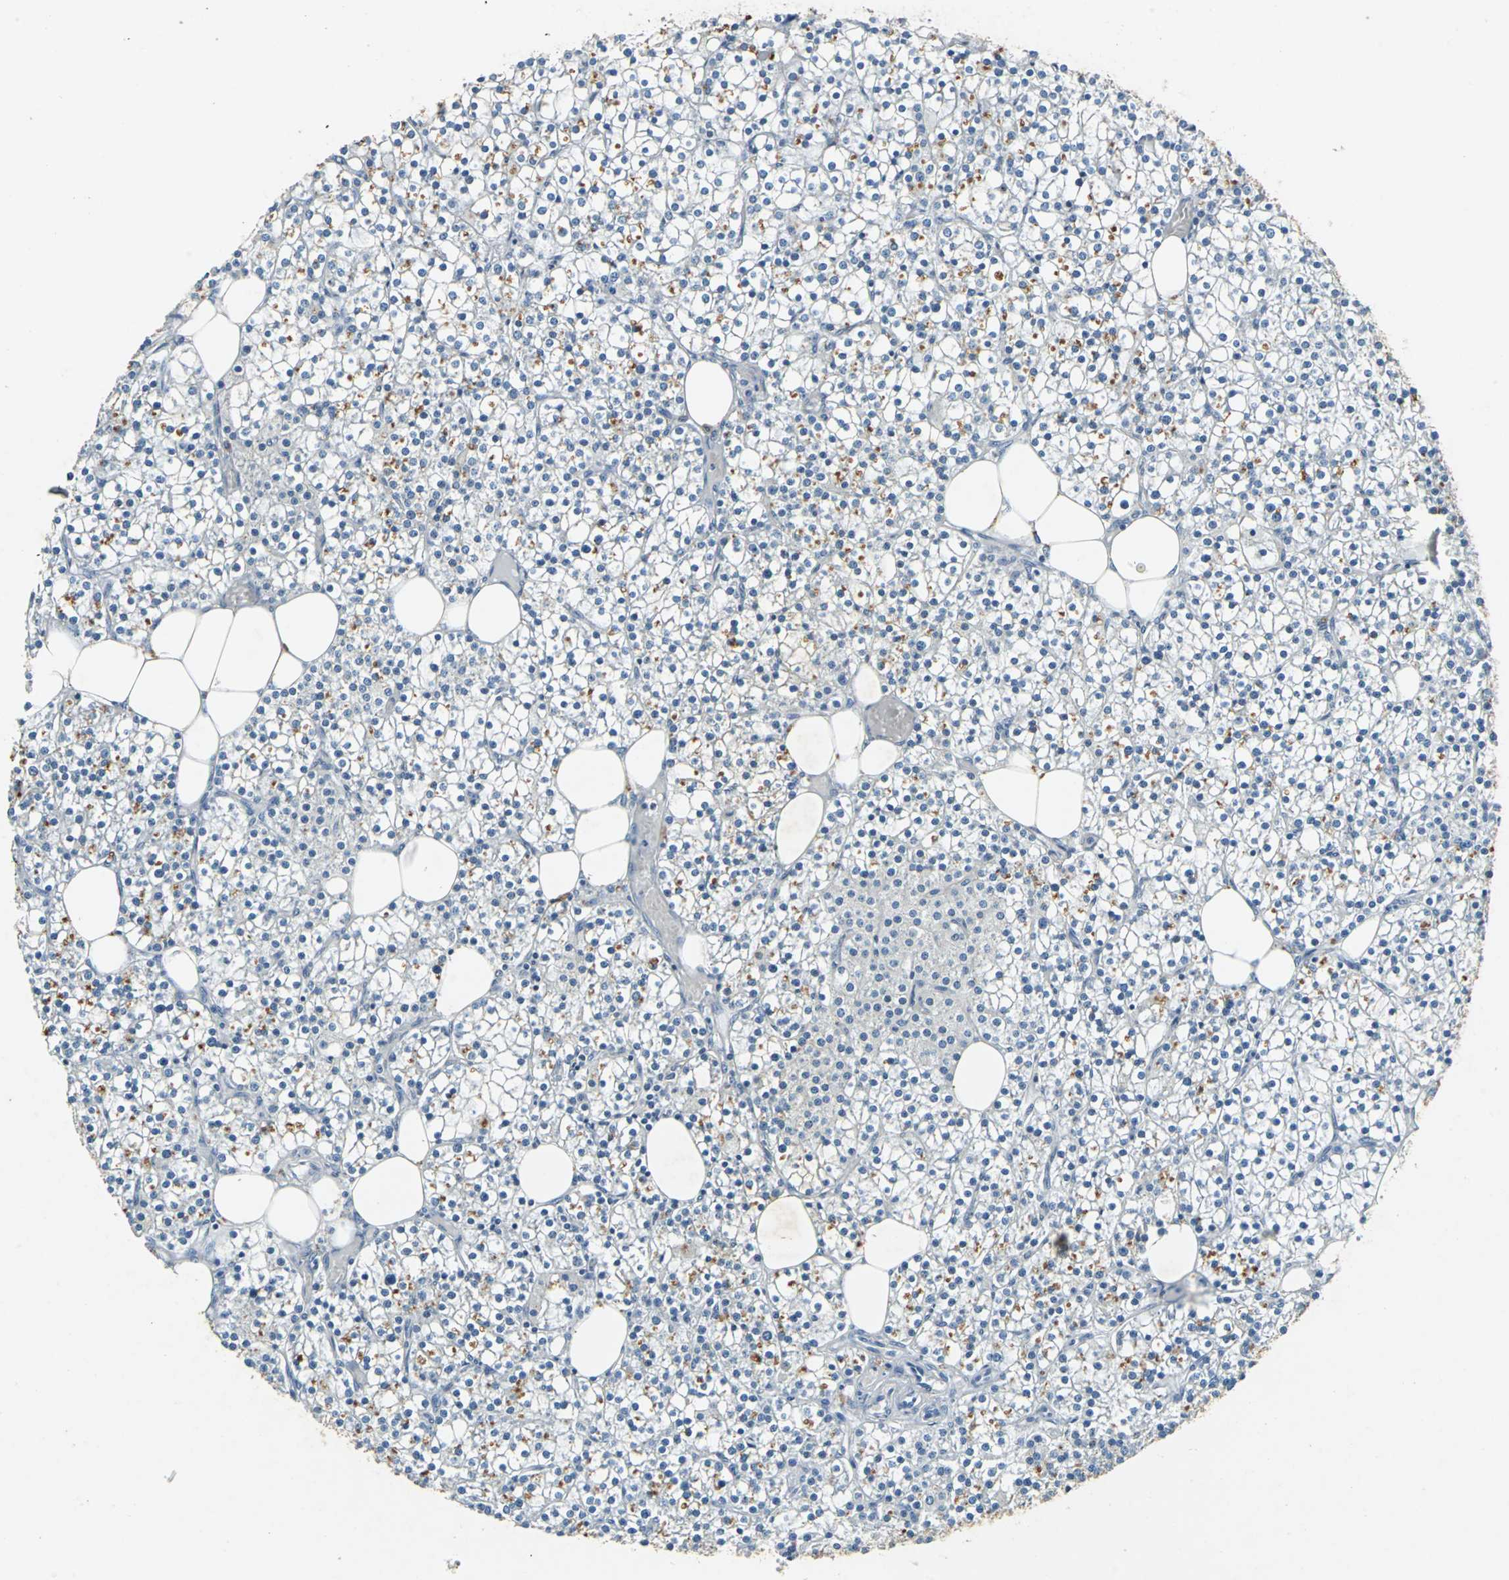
{"staining": {"intensity": "moderate", "quantity": "<25%", "location": "cytoplasmic/membranous"}, "tissue": "parathyroid gland", "cell_type": "Glandular cells", "image_type": "normal", "snomed": [{"axis": "morphology", "description": "Normal tissue, NOS"}, {"axis": "topography", "description": "Parathyroid gland"}], "caption": "Brown immunohistochemical staining in normal parathyroid gland demonstrates moderate cytoplasmic/membranous staining in about <25% of glandular cells.", "gene": "TEX264", "patient": {"sex": "female", "age": 63}}